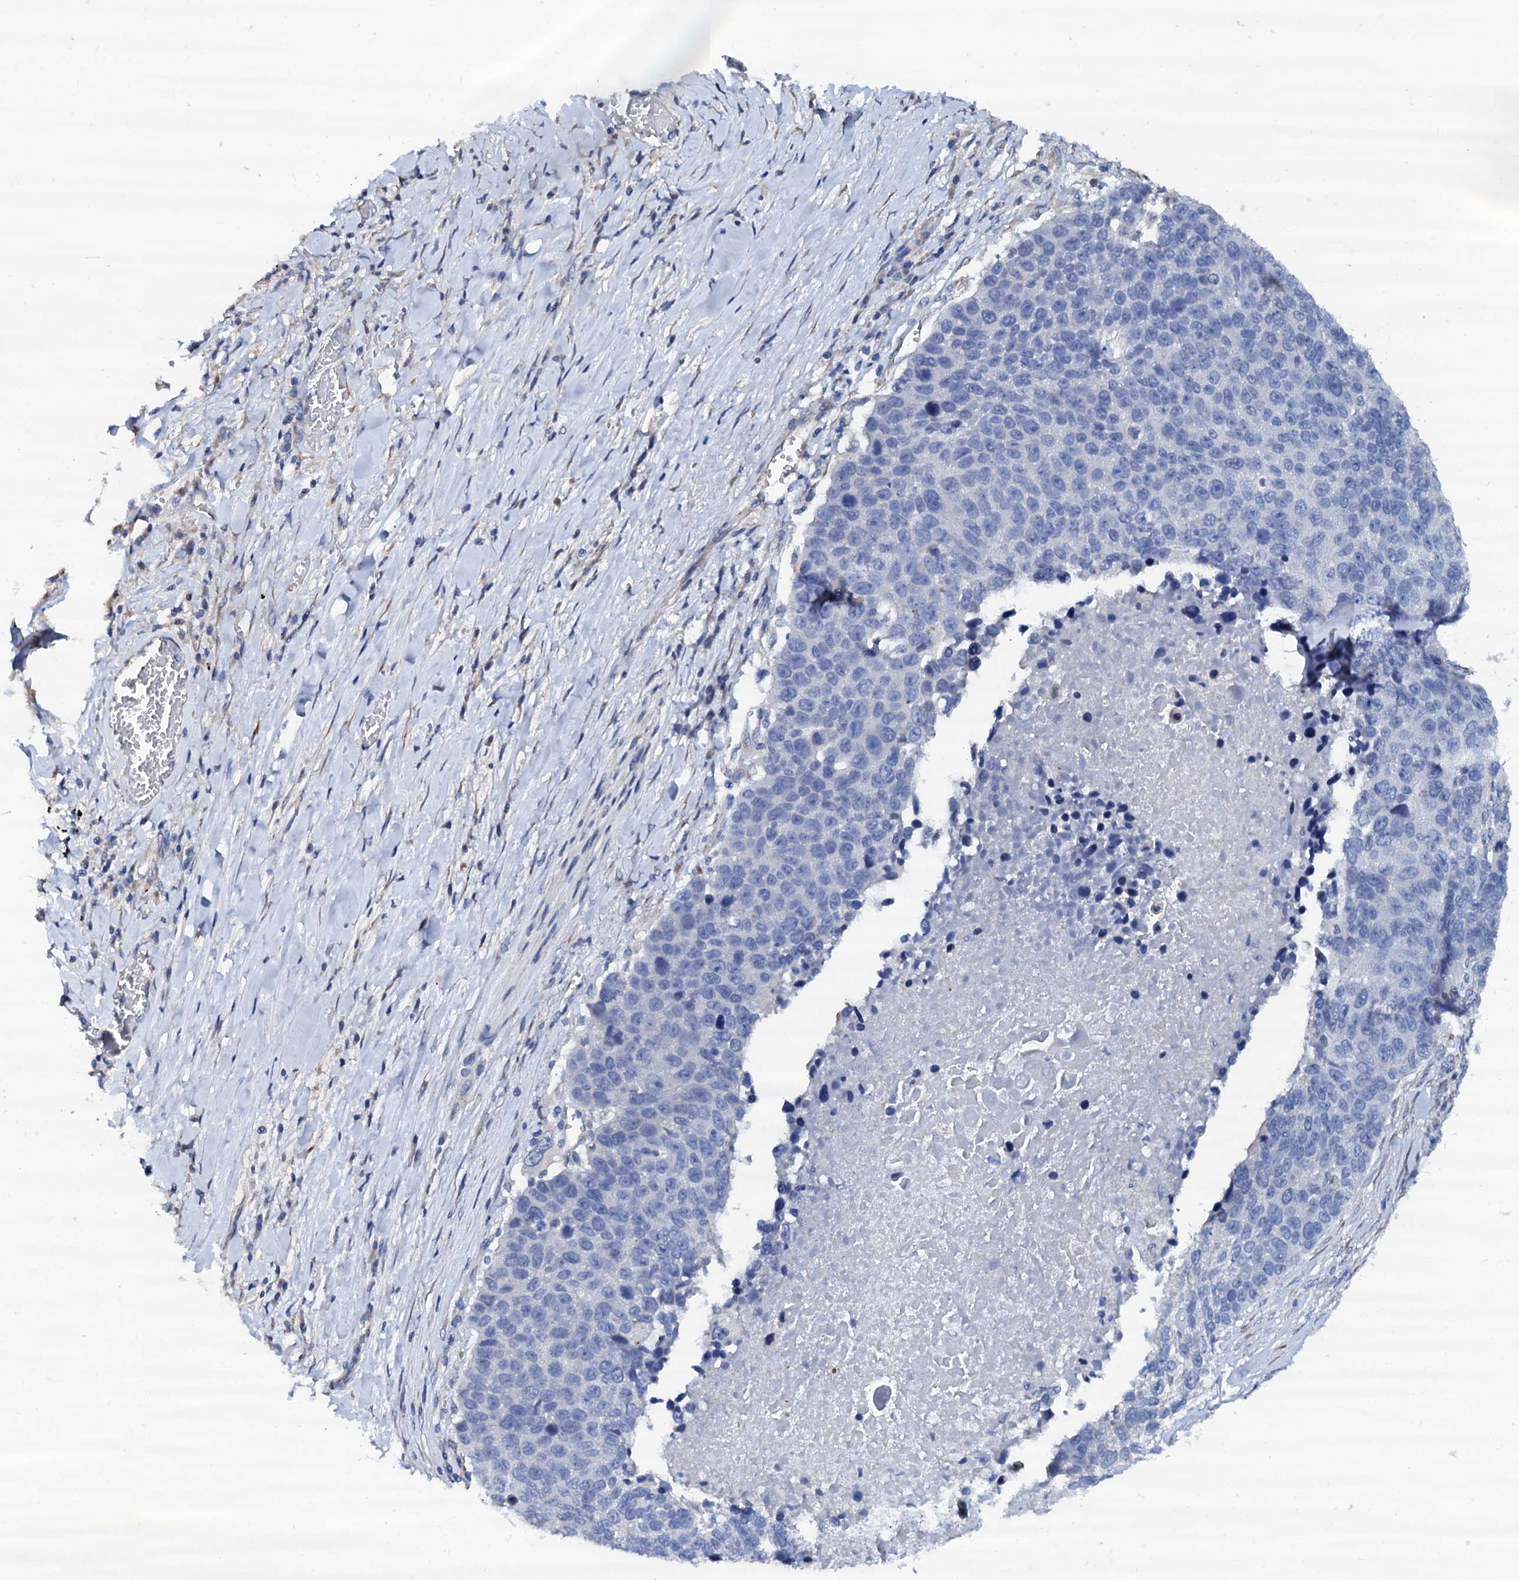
{"staining": {"intensity": "negative", "quantity": "none", "location": "none"}, "tissue": "lung cancer", "cell_type": "Tumor cells", "image_type": "cancer", "snomed": [{"axis": "morphology", "description": "Normal tissue, NOS"}, {"axis": "morphology", "description": "Squamous cell carcinoma, NOS"}, {"axis": "topography", "description": "Lymph node"}, {"axis": "topography", "description": "Lung"}], "caption": "DAB immunohistochemical staining of lung cancer (squamous cell carcinoma) exhibits no significant staining in tumor cells.", "gene": "AKAP3", "patient": {"sex": "male", "age": 66}}